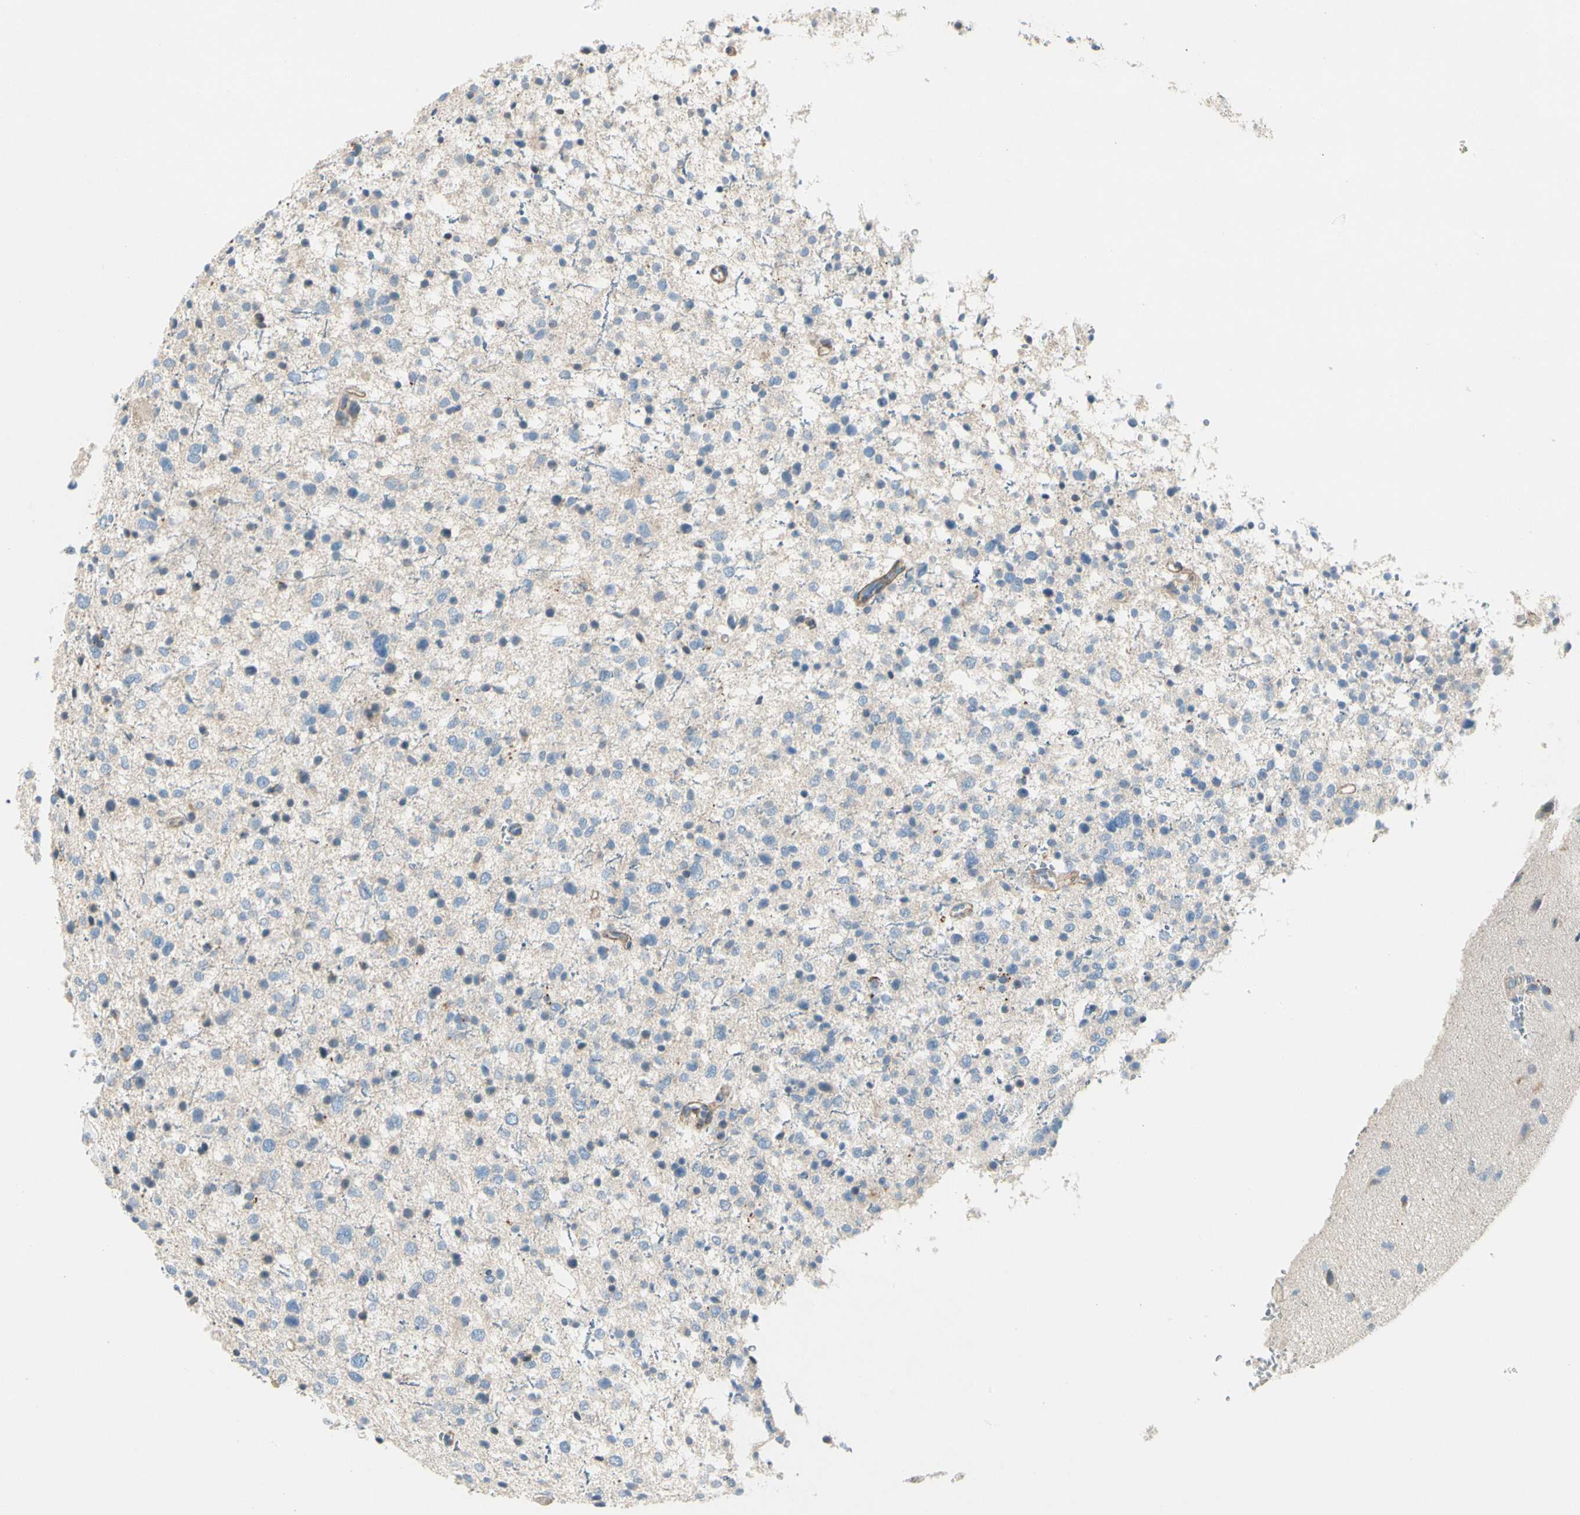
{"staining": {"intensity": "negative", "quantity": "none", "location": "none"}, "tissue": "glioma", "cell_type": "Tumor cells", "image_type": "cancer", "snomed": [{"axis": "morphology", "description": "Glioma, malignant, Low grade"}, {"axis": "topography", "description": "Brain"}], "caption": "A photomicrograph of human malignant glioma (low-grade) is negative for staining in tumor cells. (DAB (3,3'-diaminobenzidine) immunohistochemistry with hematoxylin counter stain).", "gene": "CDH6", "patient": {"sex": "female", "age": 37}}